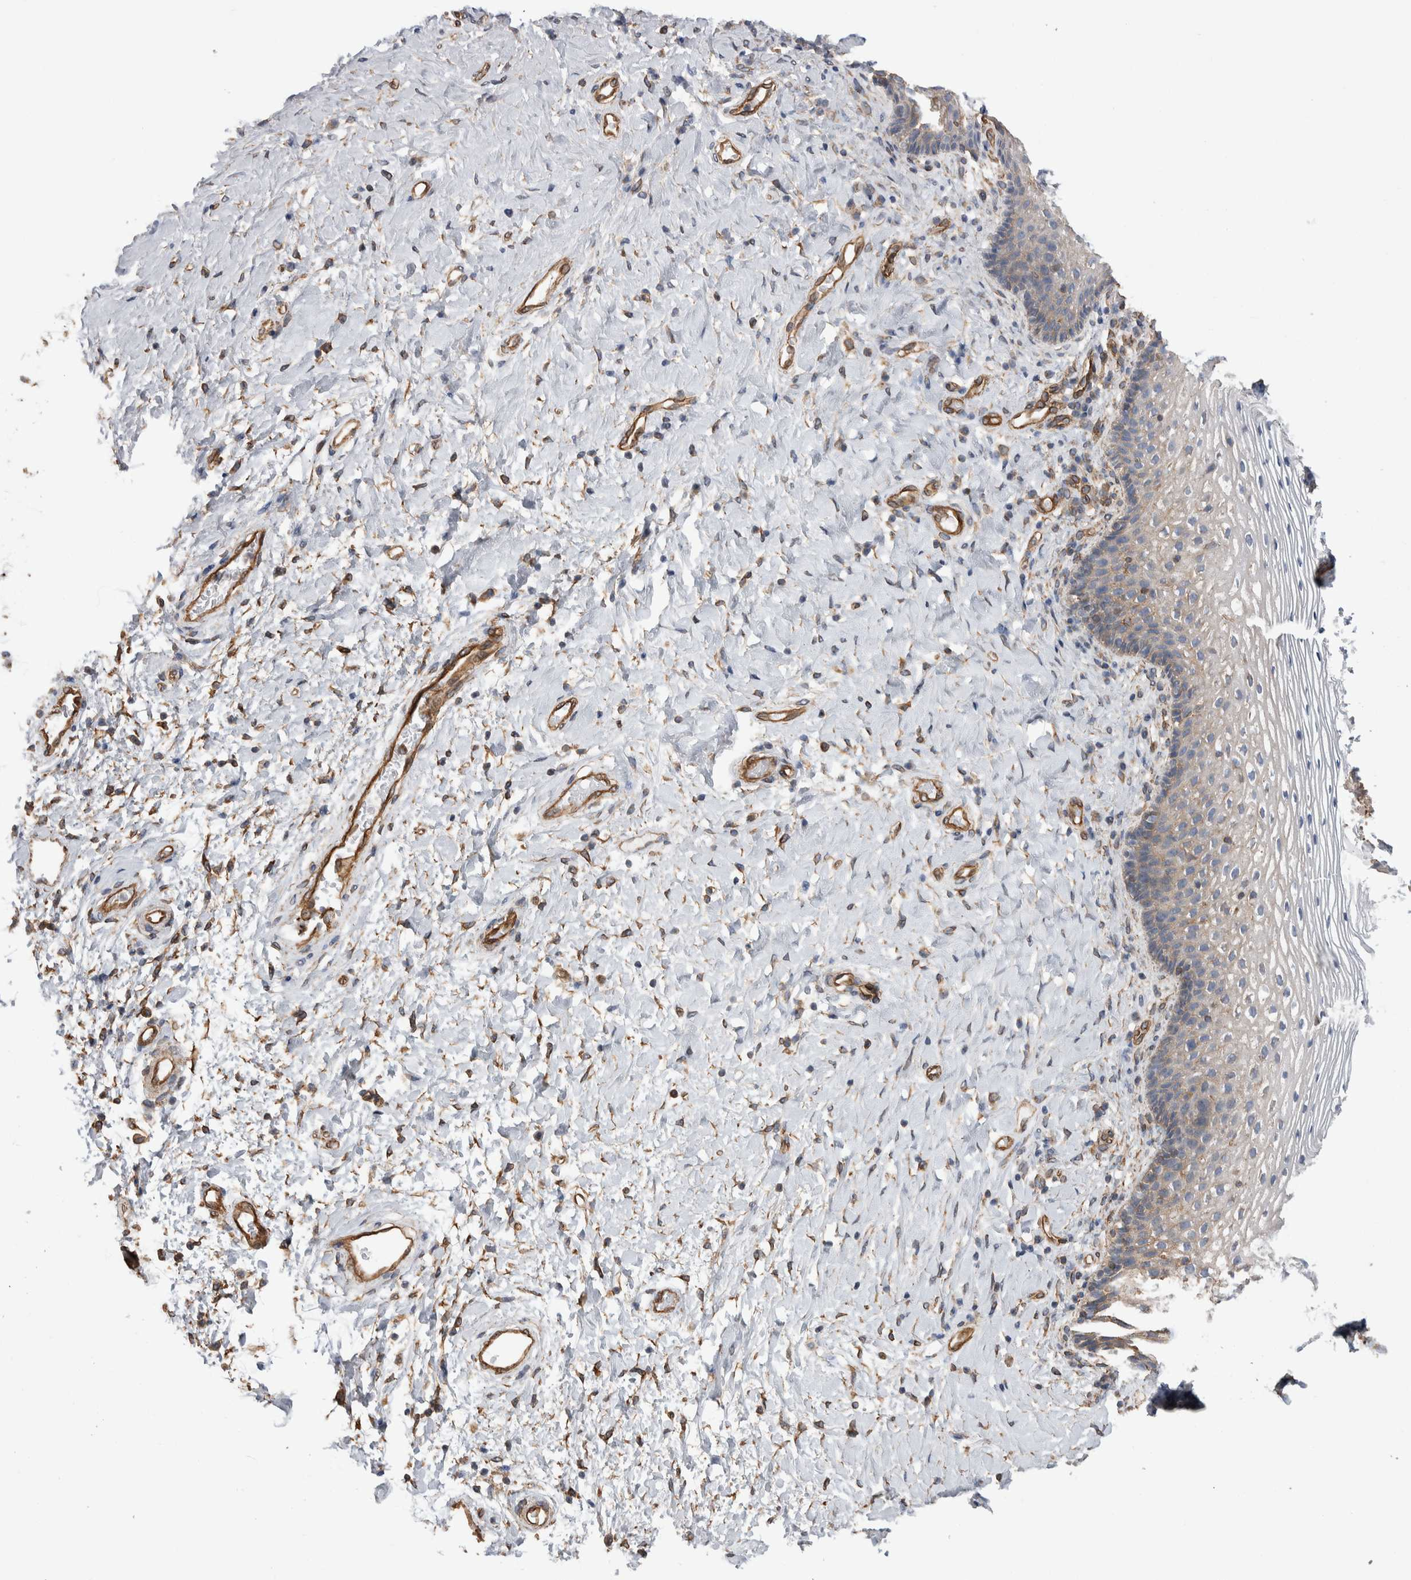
{"staining": {"intensity": "moderate", "quantity": "<25%", "location": "cytoplasmic/membranous"}, "tissue": "vagina", "cell_type": "Squamous epithelial cells", "image_type": "normal", "snomed": [{"axis": "morphology", "description": "Normal tissue, NOS"}, {"axis": "topography", "description": "Vagina"}], "caption": "Protein expression analysis of normal vagina reveals moderate cytoplasmic/membranous staining in approximately <25% of squamous epithelial cells. The protein is stained brown, and the nuclei are stained in blue (DAB (3,3'-diaminobenzidine) IHC with brightfield microscopy, high magnification).", "gene": "KIF12", "patient": {"sex": "female", "age": 60}}